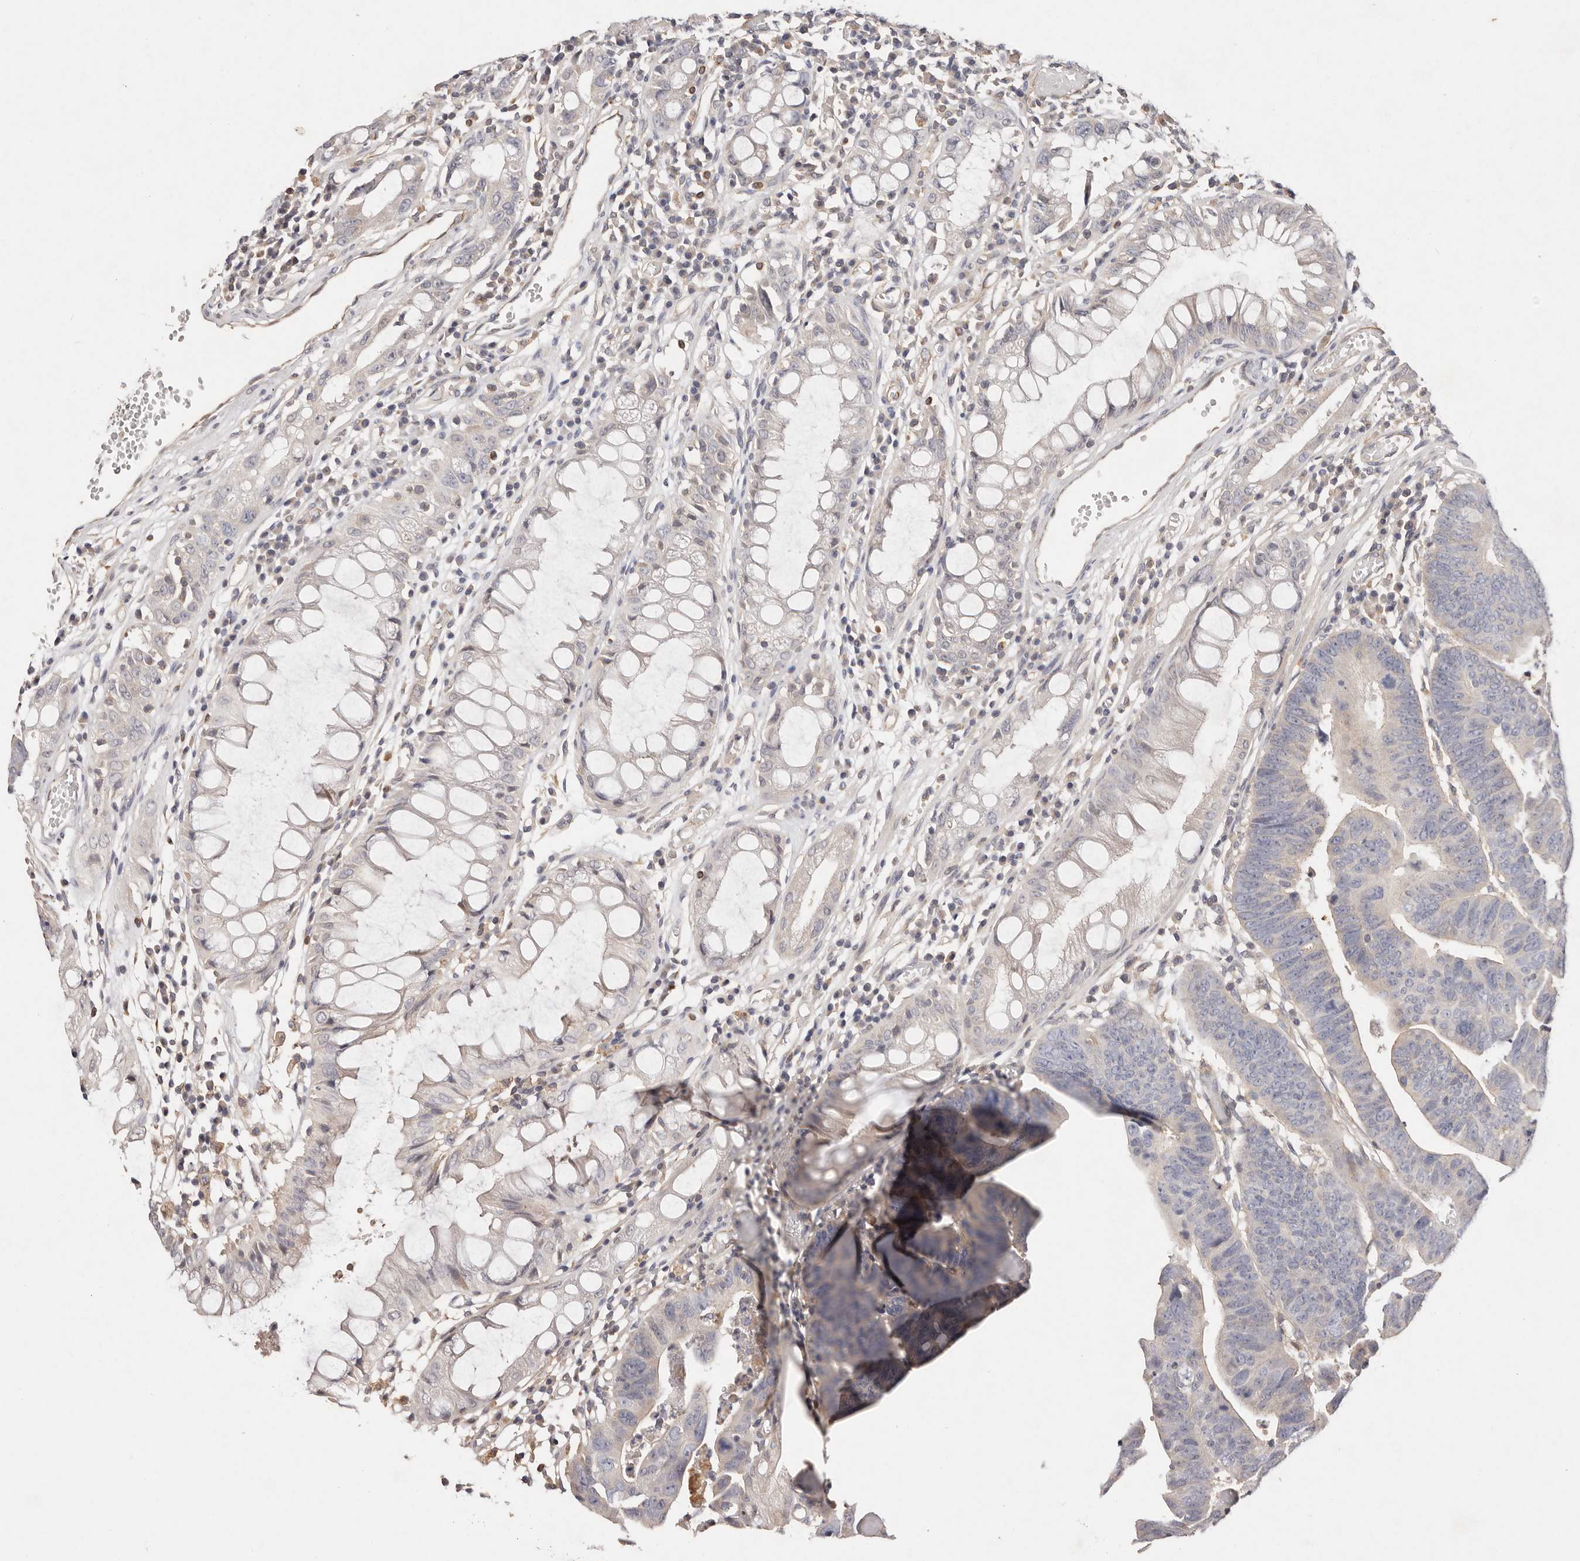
{"staining": {"intensity": "negative", "quantity": "none", "location": "none"}, "tissue": "colorectal cancer", "cell_type": "Tumor cells", "image_type": "cancer", "snomed": [{"axis": "morphology", "description": "Adenocarcinoma, NOS"}, {"axis": "topography", "description": "Rectum"}], "caption": "An image of colorectal cancer (adenocarcinoma) stained for a protein shows no brown staining in tumor cells.", "gene": "THBS3", "patient": {"sex": "female", "age": 65}}